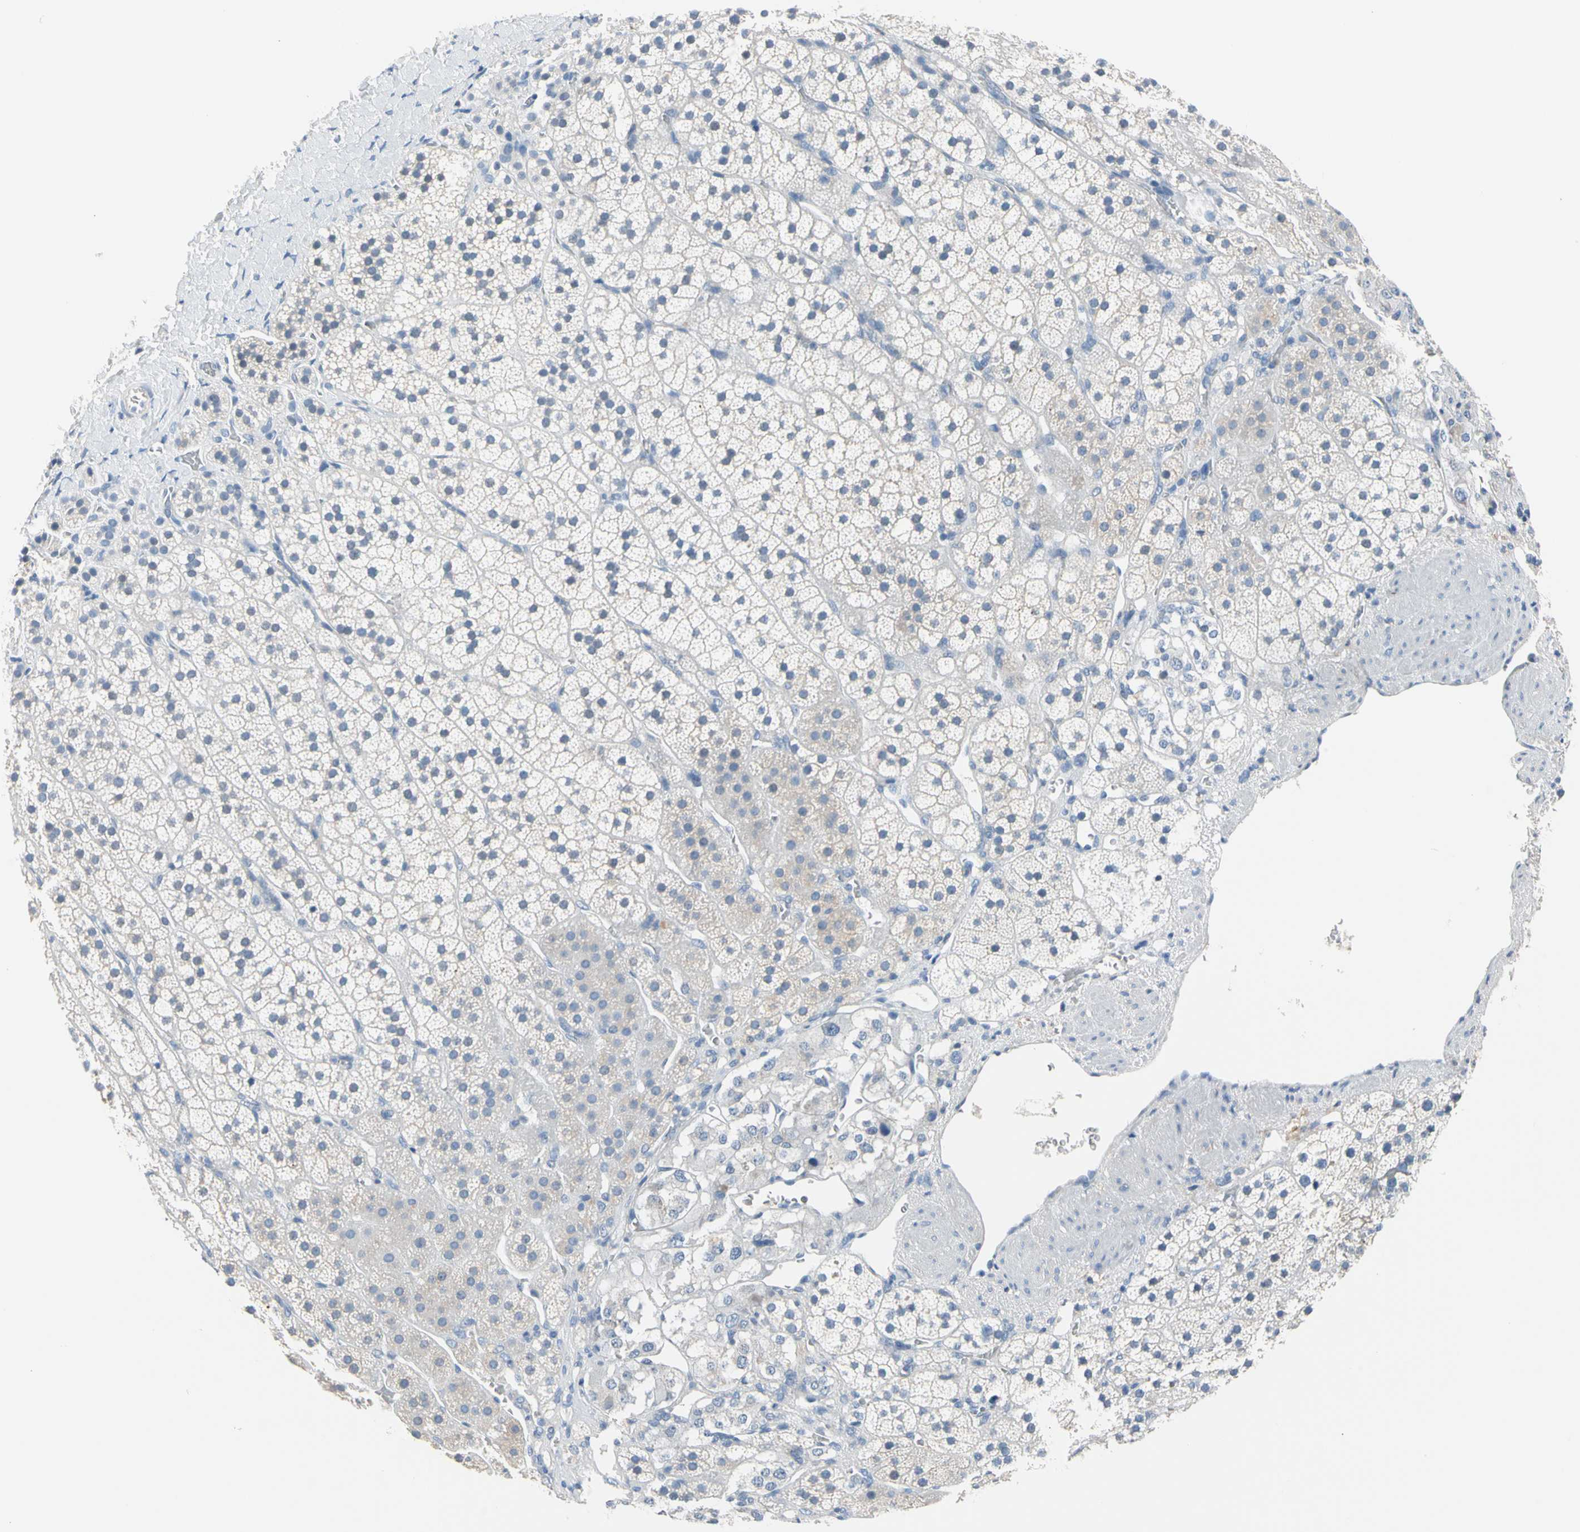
{"staining": {"intensity": "negative", "quantity": "none", "location": "none"}, "tissue": "adrenal gland", "cell_type": "Glandular cells", "image_type": "normal", "snomed": [{"axis": "morphology", "description": "Normal tissue, NOS"}, {"axis": "topography", "description": "Adrenal gland"}], "caption": "Immunohistochemical staining of normal human adrenal gland demonstrates no significant positivity in glandular cells.", "gene": "MARK1", "patient": {"sex": "female", "age": 44}}